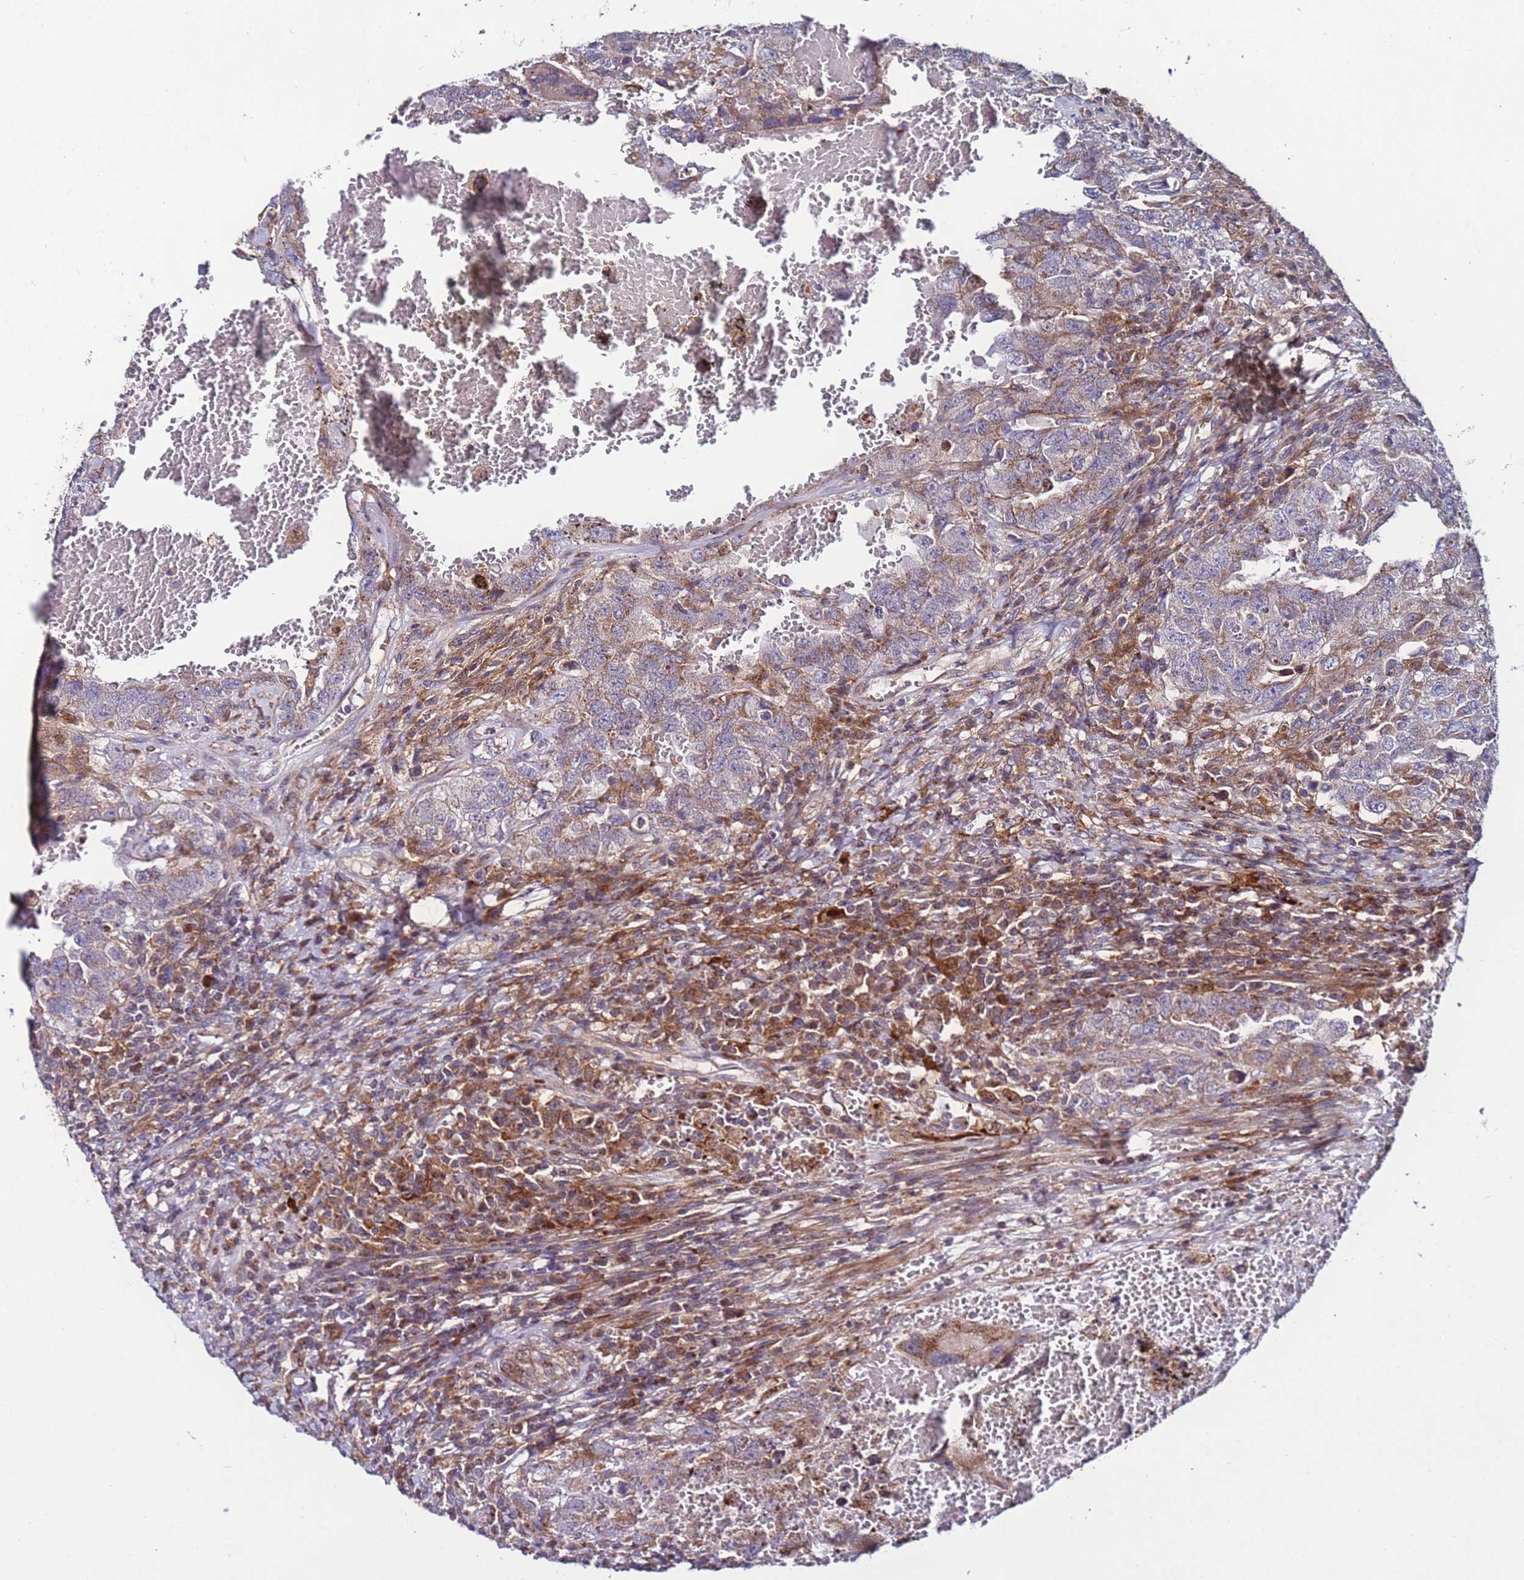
{"staining": {"intensity": "weak", "quantity": "25%-75%", "location": "cytoplasmic/membranous"}, "tissue": "testis cancer", "cell_type": "Tumor cells", "image_type": "cancer", "snomed": [{"axis": "morphology", "description": "Carcinoma, Embryonal, NOS"}, {"axis": "topography", "description": "Testis"}], "caption": "An immunohistochemistry (IHC) micrograph of tumor tissue is shown. Protein staining in brown shows weak cytoplasmic/membranous positivity in testis cancer within tumor cells.", "gene": "TMEM176B", "patient": {"sex": "male", "age": 26}}